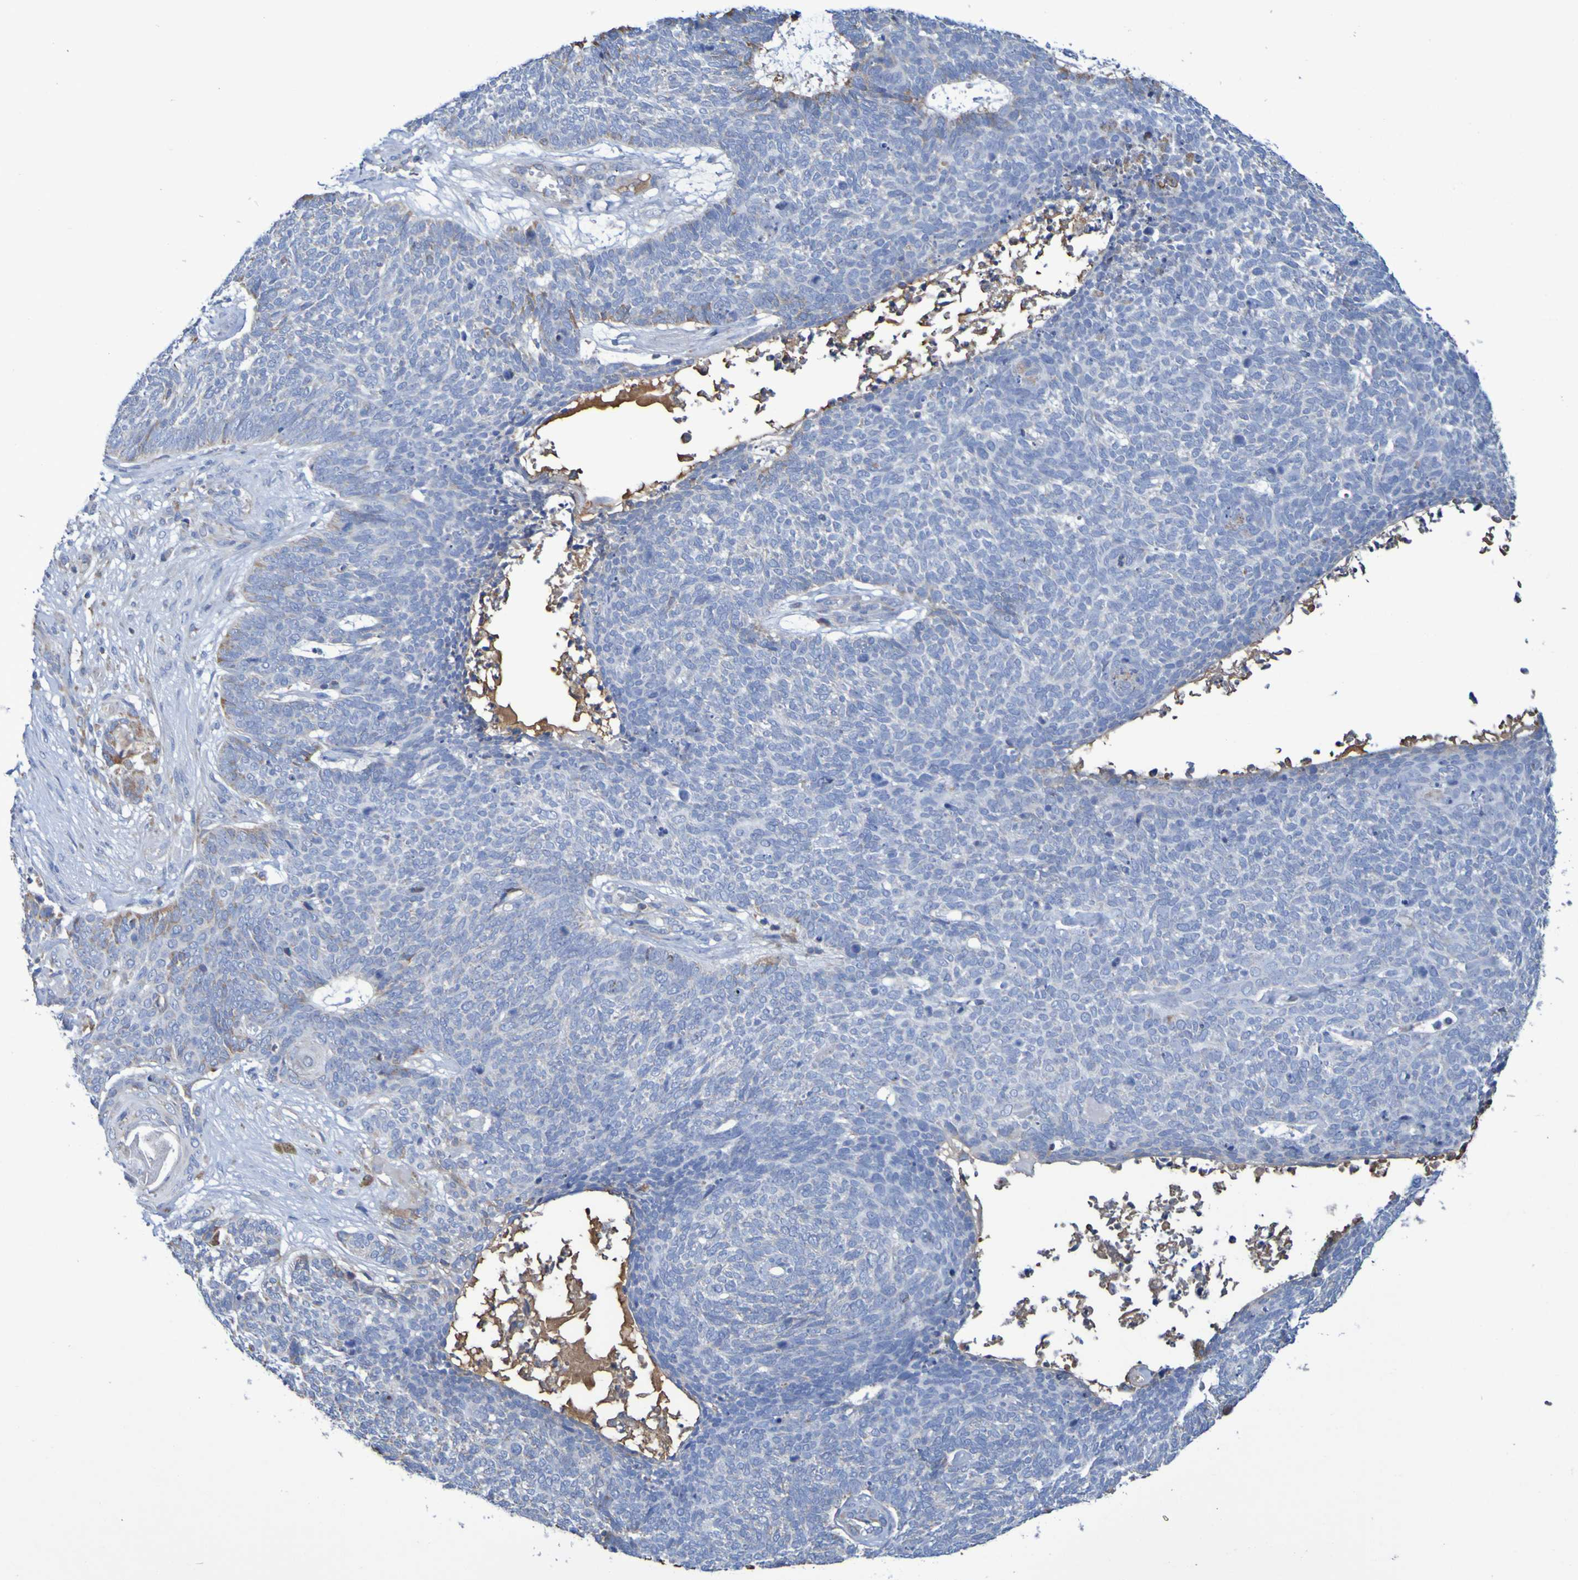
{"staining": {"intensity": "weak", "quantity": "<25%", "location": "cytoplasmic/membranous"}, "tissue": "skin cancer", "cell_type": "Tumor cells", "image_type": "cancer", "snomed": [{"axis": "morphology", "description": "Basal cell carcinoma"}, {"axis": "topography", "description": "Skin"}], "caption": "There is no significant staining in tumor cells of skin cancer.", "gene": "CNTN2", "patient": {"sex": "female", "age": 84}}